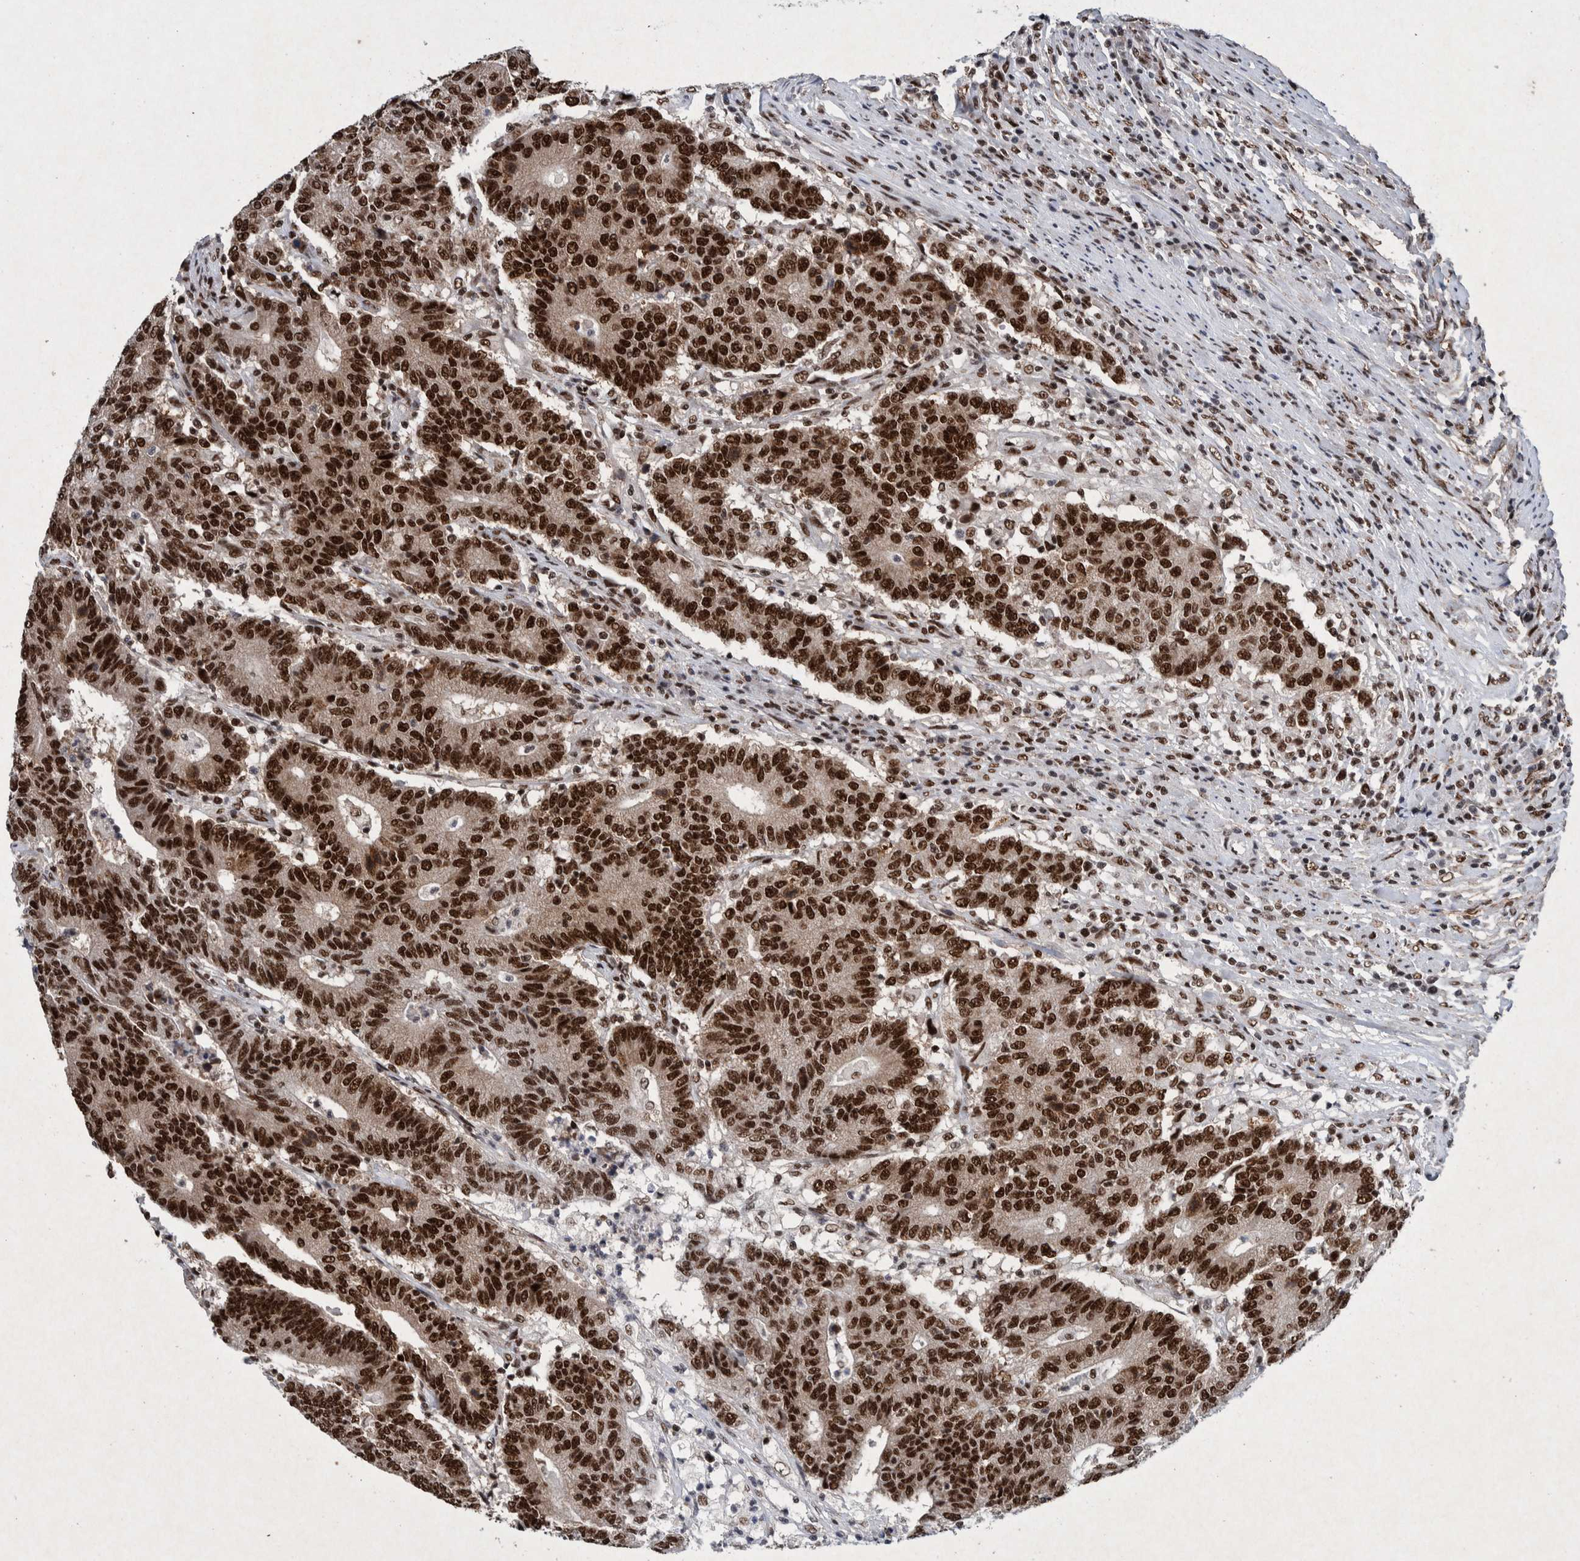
{"staining": {"intensity": "strong", "quantity": ">75%", "location": "nuclear"}, "tissue": "colorectal cancer", "cell_type": "Tumor cells", "image_type": "cancer", "snomed": [{"axis": "morphology", "description": "Normal tissue, NOS"}, {"axis": "morphology", "description": "Adenocarcinoma, NOS"}, {"axis": "topography", "description": "Colon"}], "caption": "Human adenocarcinoma (colorectal) stained with a protein marker reveals strong staining in tumor cells.", "gene": "TAF10", "patient": {"sex": "female", "age": 75}}